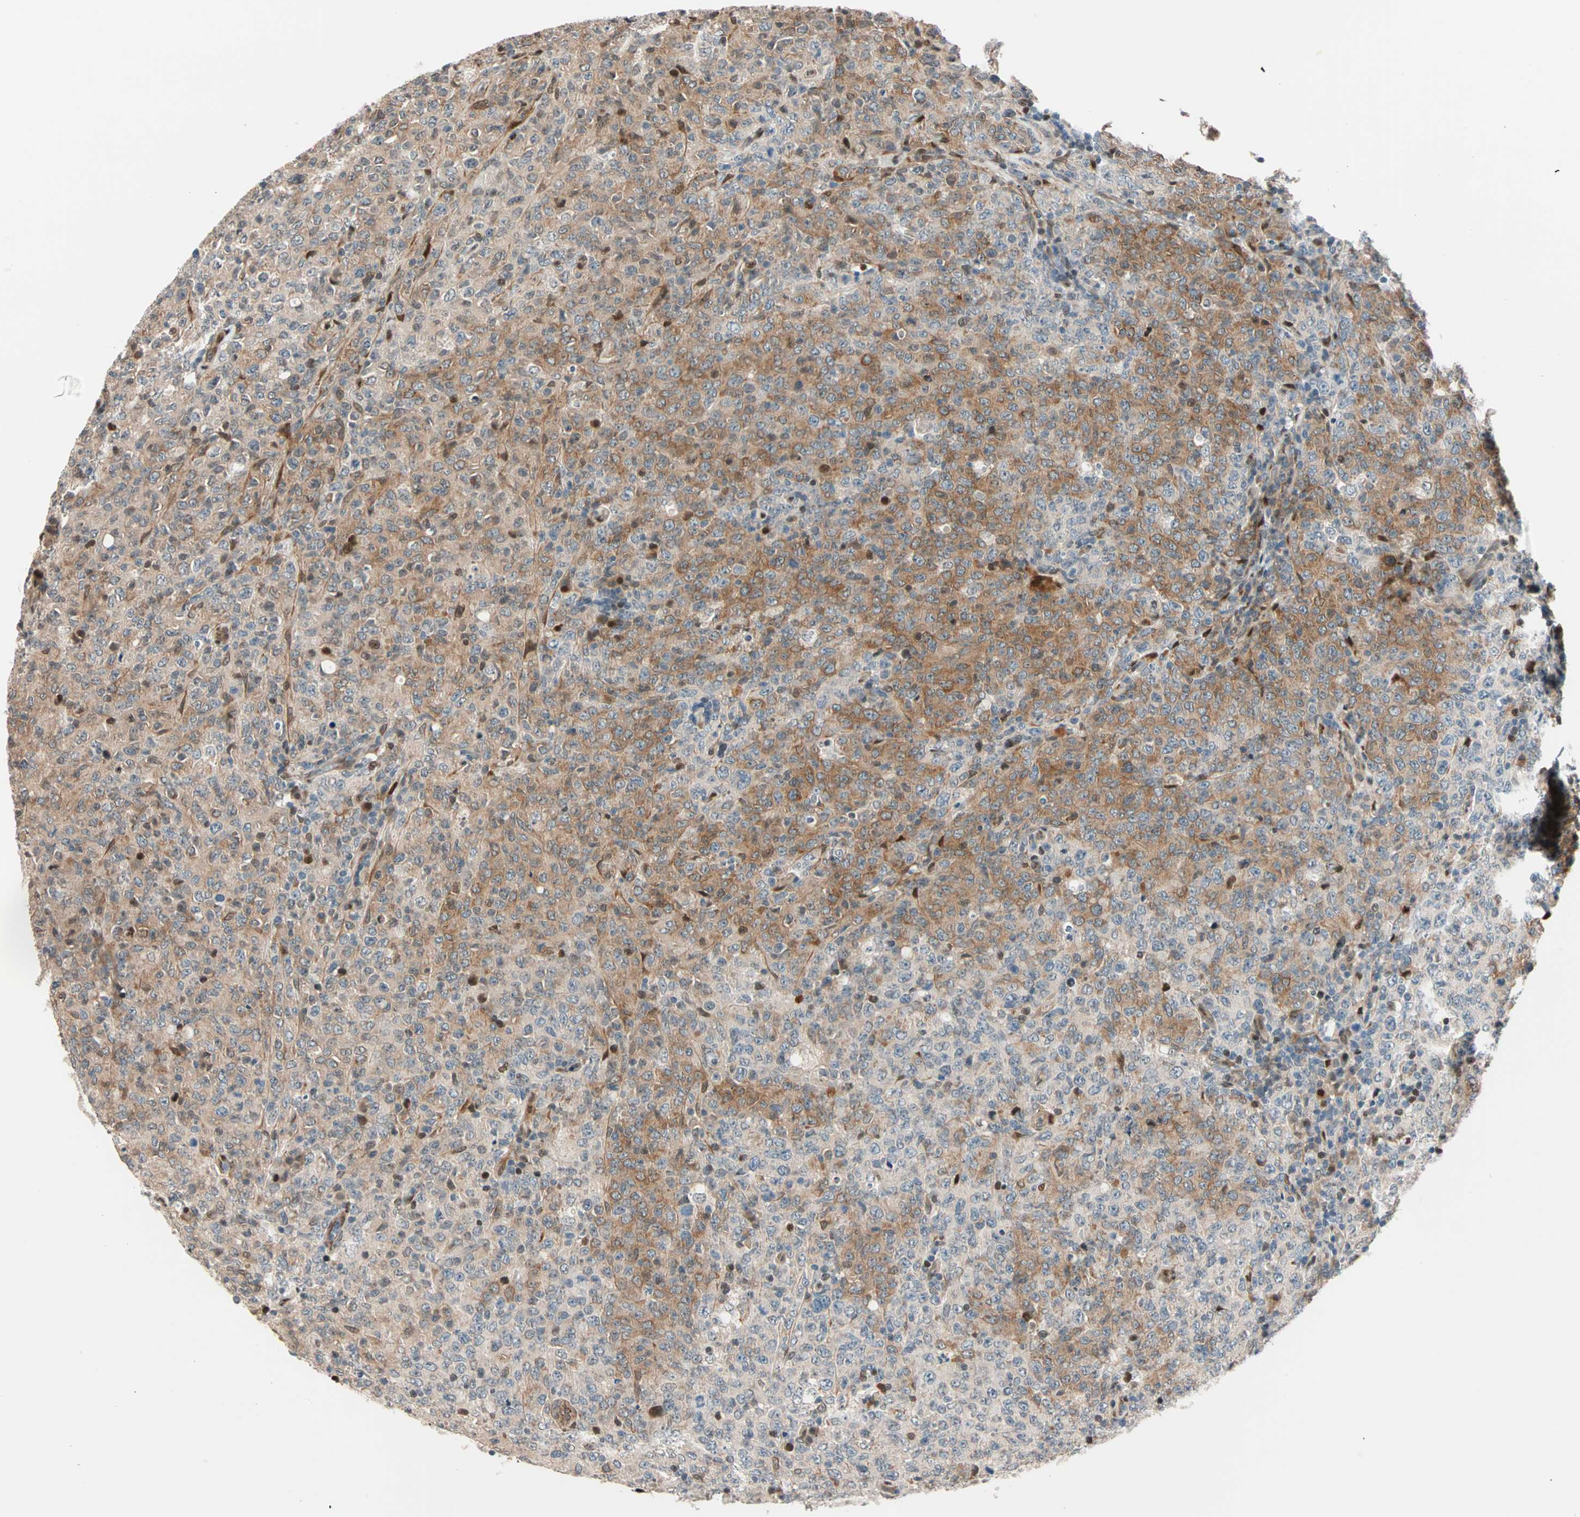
{"staining": {"intensity": "moderate", "quantity": "25%-75%", "location": "cytoplasmic/membranous"}, "tissue": "lymphoma", "cell_type": "Tumor cells", "image_type": "cancer", "snomed": [{"axis": "morphology", "description": "Malignant lymphoma, non-Hodgkin's type, High grade"}, {"axis": "topography", "description": "Tonsil"}], "caption": "The histopathology image demonstrates staining of lymphoma, revealing moderate cytoplasmic/membranous protein positivity (brown color) within tumor cells.", "gene": "HECW1", "patient": {"sex": "female", "age": 36}}